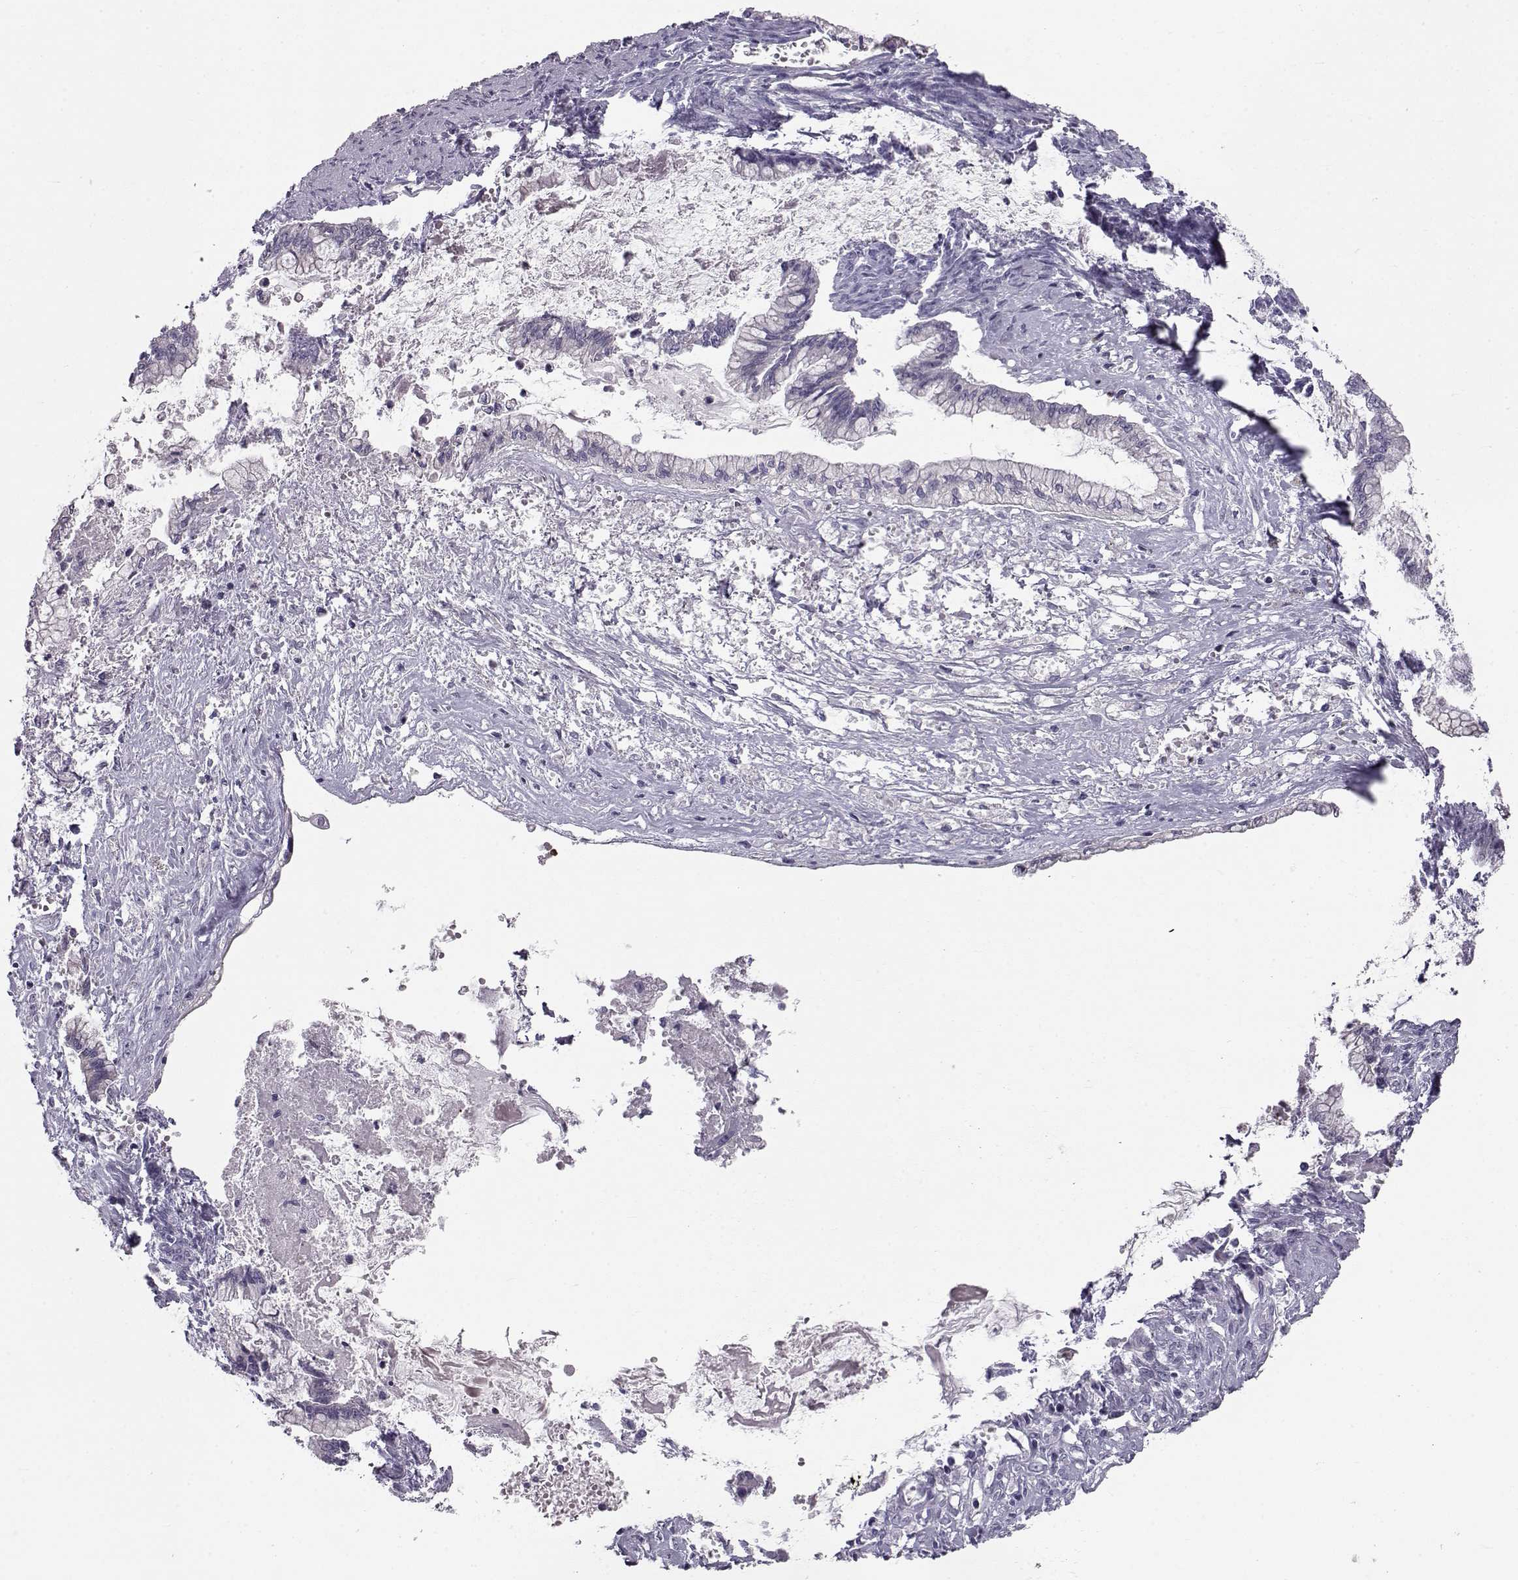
{"staining": {"intensity": "negative", "quantity": "none", "location": "none"}, "tissue": "ovarian cancer", "cell_type": "Tumor cells", "image_type": "cancer", "snomed": [{"axis": "morphology", "description": "Cystadenocarcinoma, mucinous, NOS"}, {"axis": "topography", "description": "Ovary"}], "caption": "Tumor cells show no significant protein staining in ovarian cancer (mucinous cystadenocarcinoma). (Immunohistochemistry (ihc), brightfield microscopy, high magnification).", "gene": "GPR26", "patient": {"sex": "female", "age": 67}}